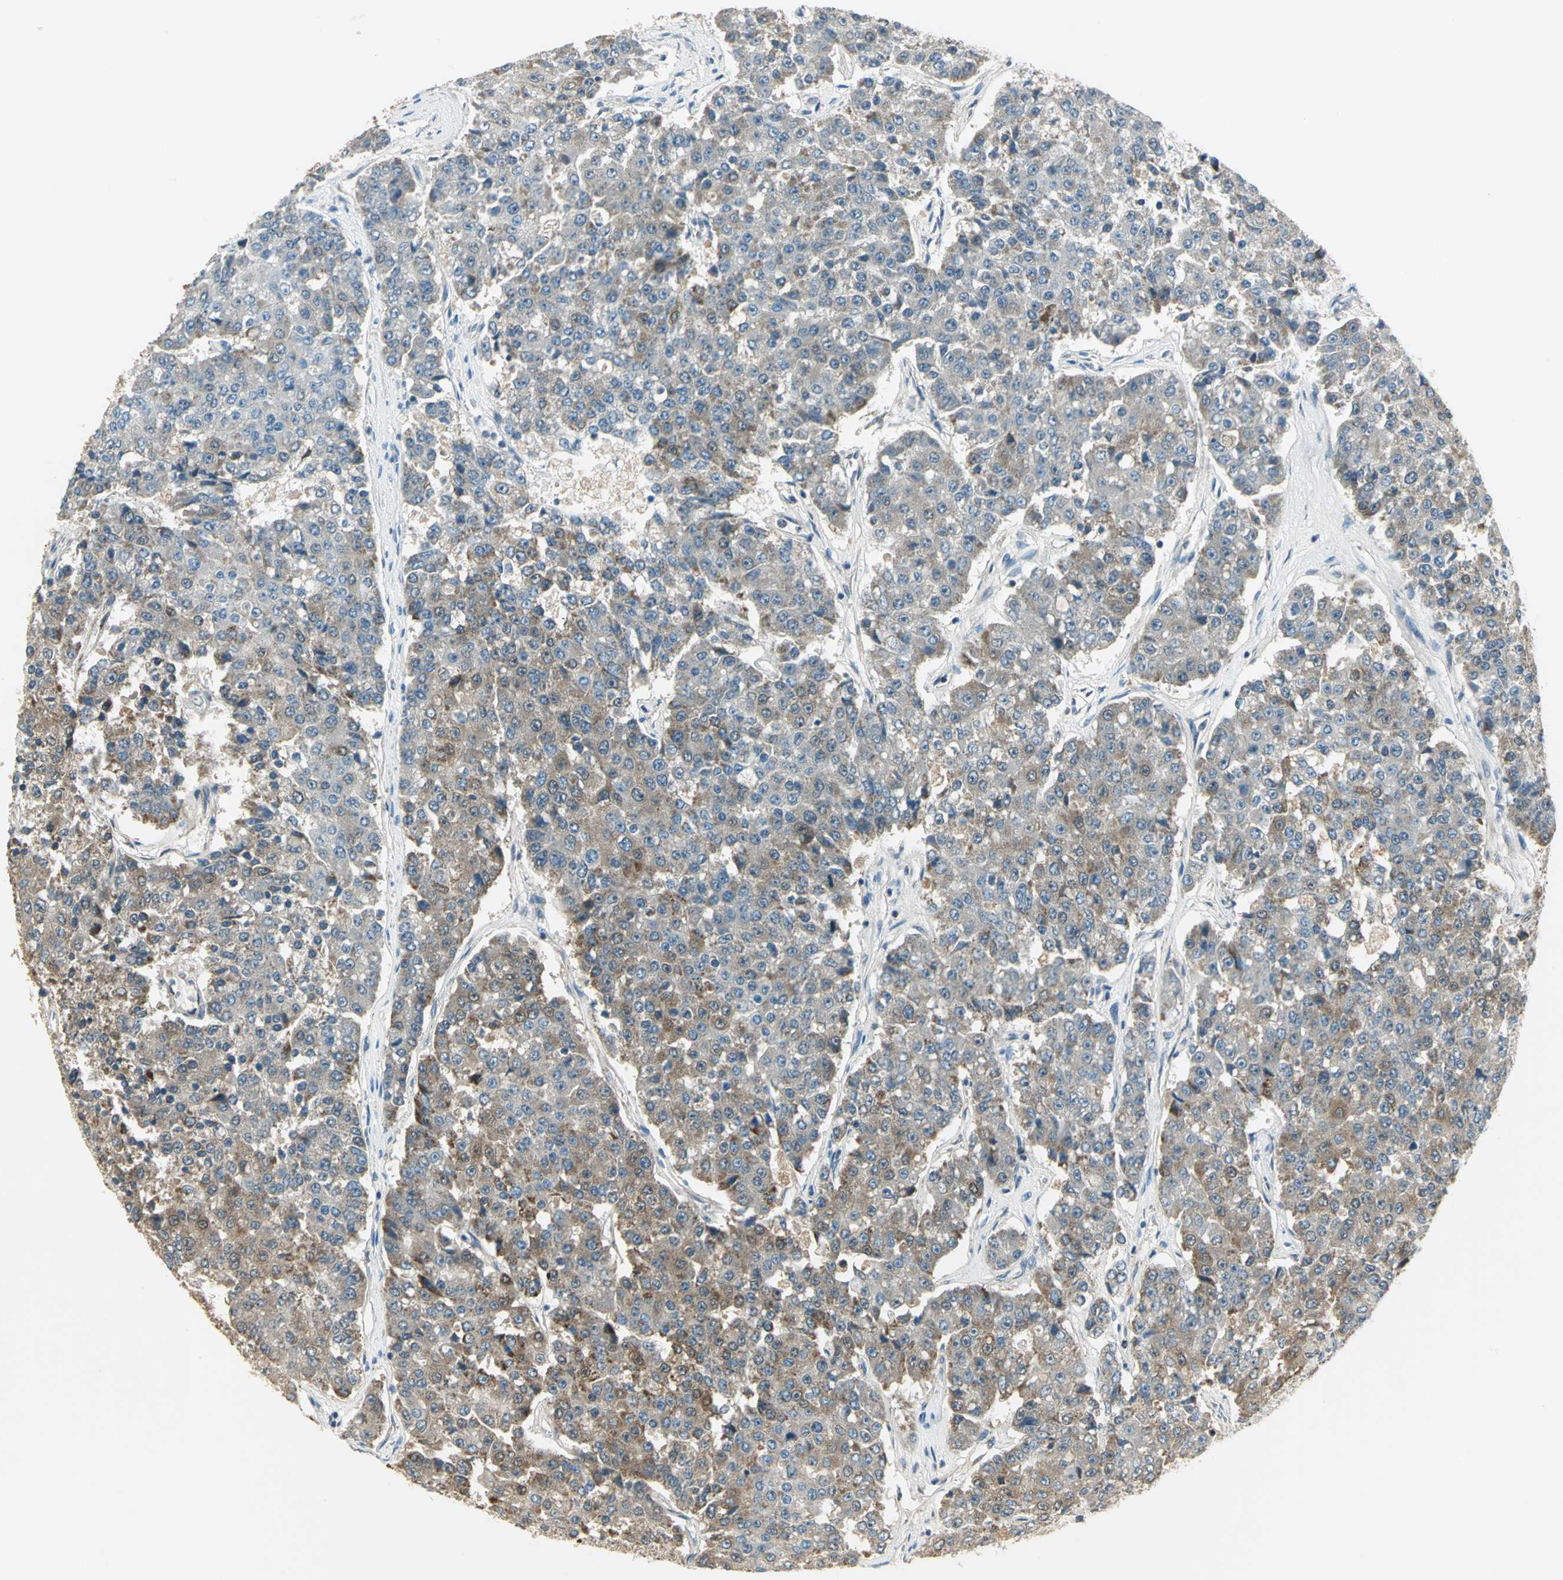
{"staining": {"intensity": "moderate", "quantity": "25%-75%", "location": "cytoplasmic/membranous"}, "tissue": "pancreatic cancer", "cell_type": "Tumor cells", "image_type": "cancer", "snomed": [{"axis": "morphology", "description": "Adenocarcinoma, NOS"}, {"axis": "topography", "description": "Pancreas"}], "caption": "Pancreatic cancer stained for a protein (brown) shows moderate cytoplasmic/membranous positive expression in approximately 25%-75% of tumor cells.", "gene": "ACADM", "patient": {"sex": "male", "age": 50}}